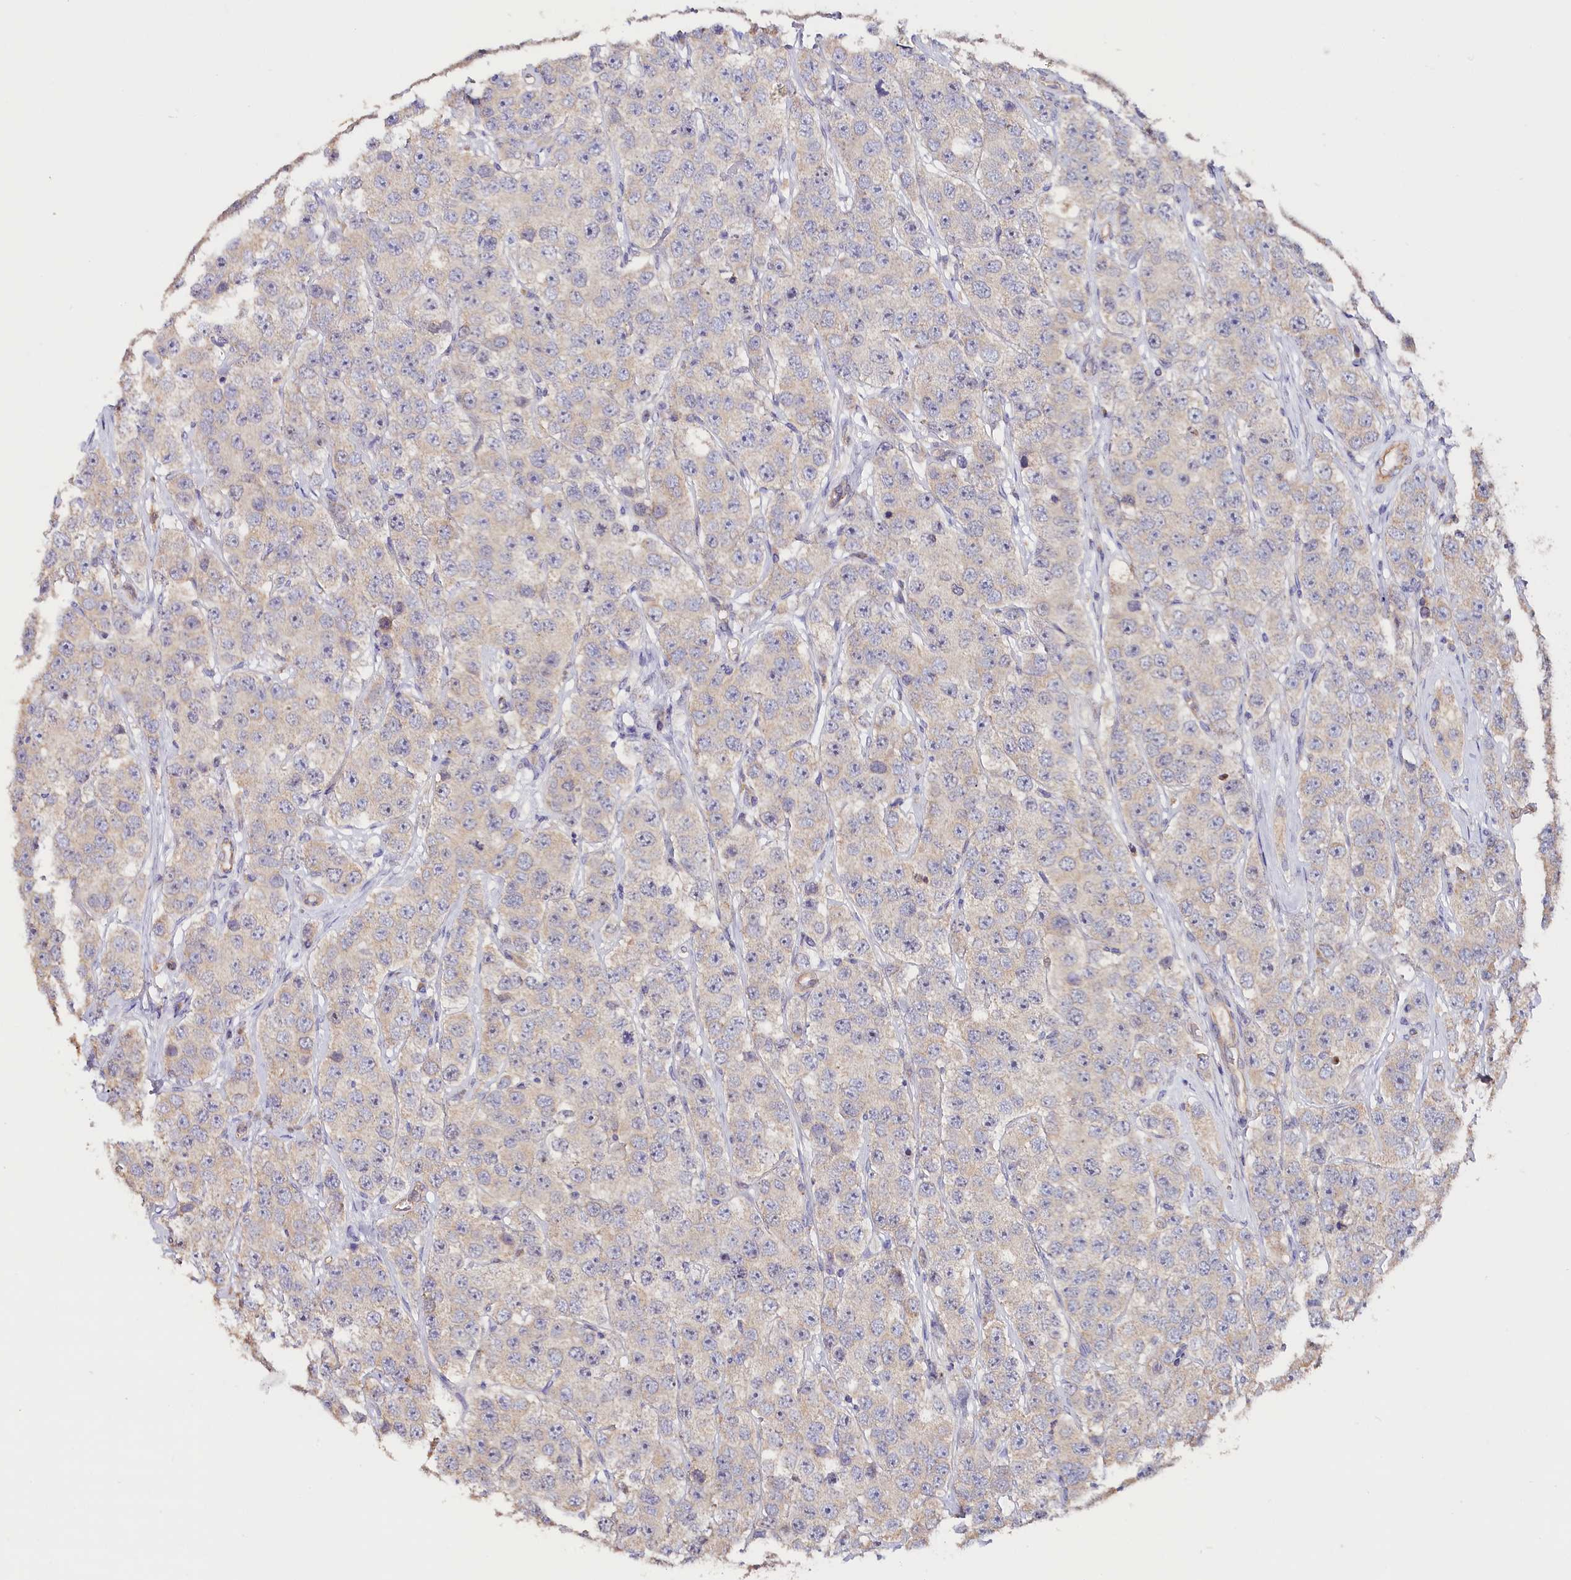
{"staining": {"intensity": "negative", "quantity": "none", "location": "none"}, "tissue": "testis cancer", "cell_type": "Tumor cells", "image_type": "cancer", "snomed": [{"axis": "morphology", "description": "Seminoma, NOS"}, {"axis": "topography", "description": "Testis"}], "caption": "Tumor cells show no significant expression in seminoma (testis).", "gene": "KATNB1", "patient": {"sex": "male", "age": 28}}